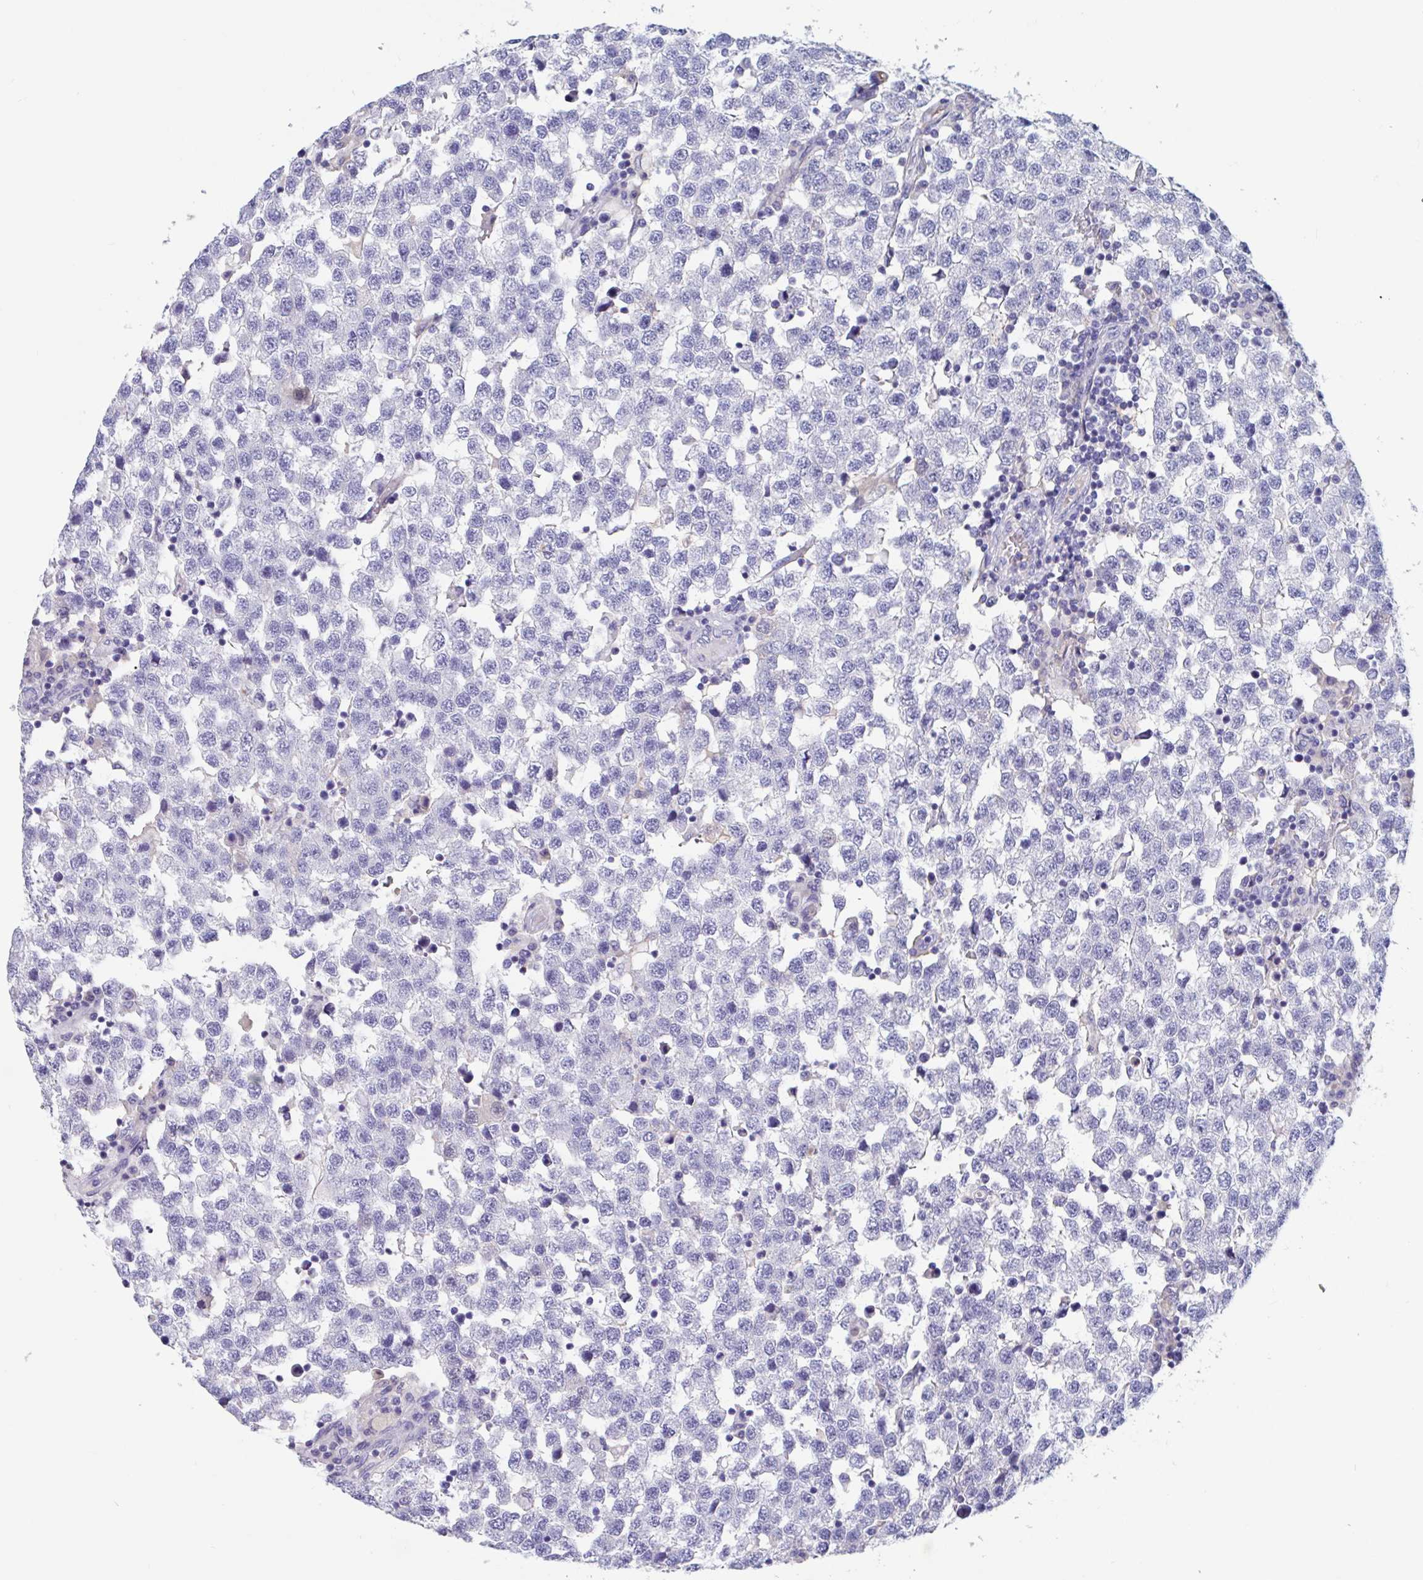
{"staining": {"intensity": "negative", "quantity": "none", "location": "none"}, "tissue": "testis cancer", "cell_type": "Tumor cells", "image_type": "cancer", "snomed": [{"axis": "morphology", "description": "Seminoma, NOS"}, {"axis": "topography", "description": "Testis"}], "caption": "Immunohistochemistry histopathology image of neoplastic tissue: testis cancer (seminoma) stained with DAB shows no significant protein positivity in tumor cells.", "gene": "ZNHIT2", "patient": {"sex": "male", "age": 34}}